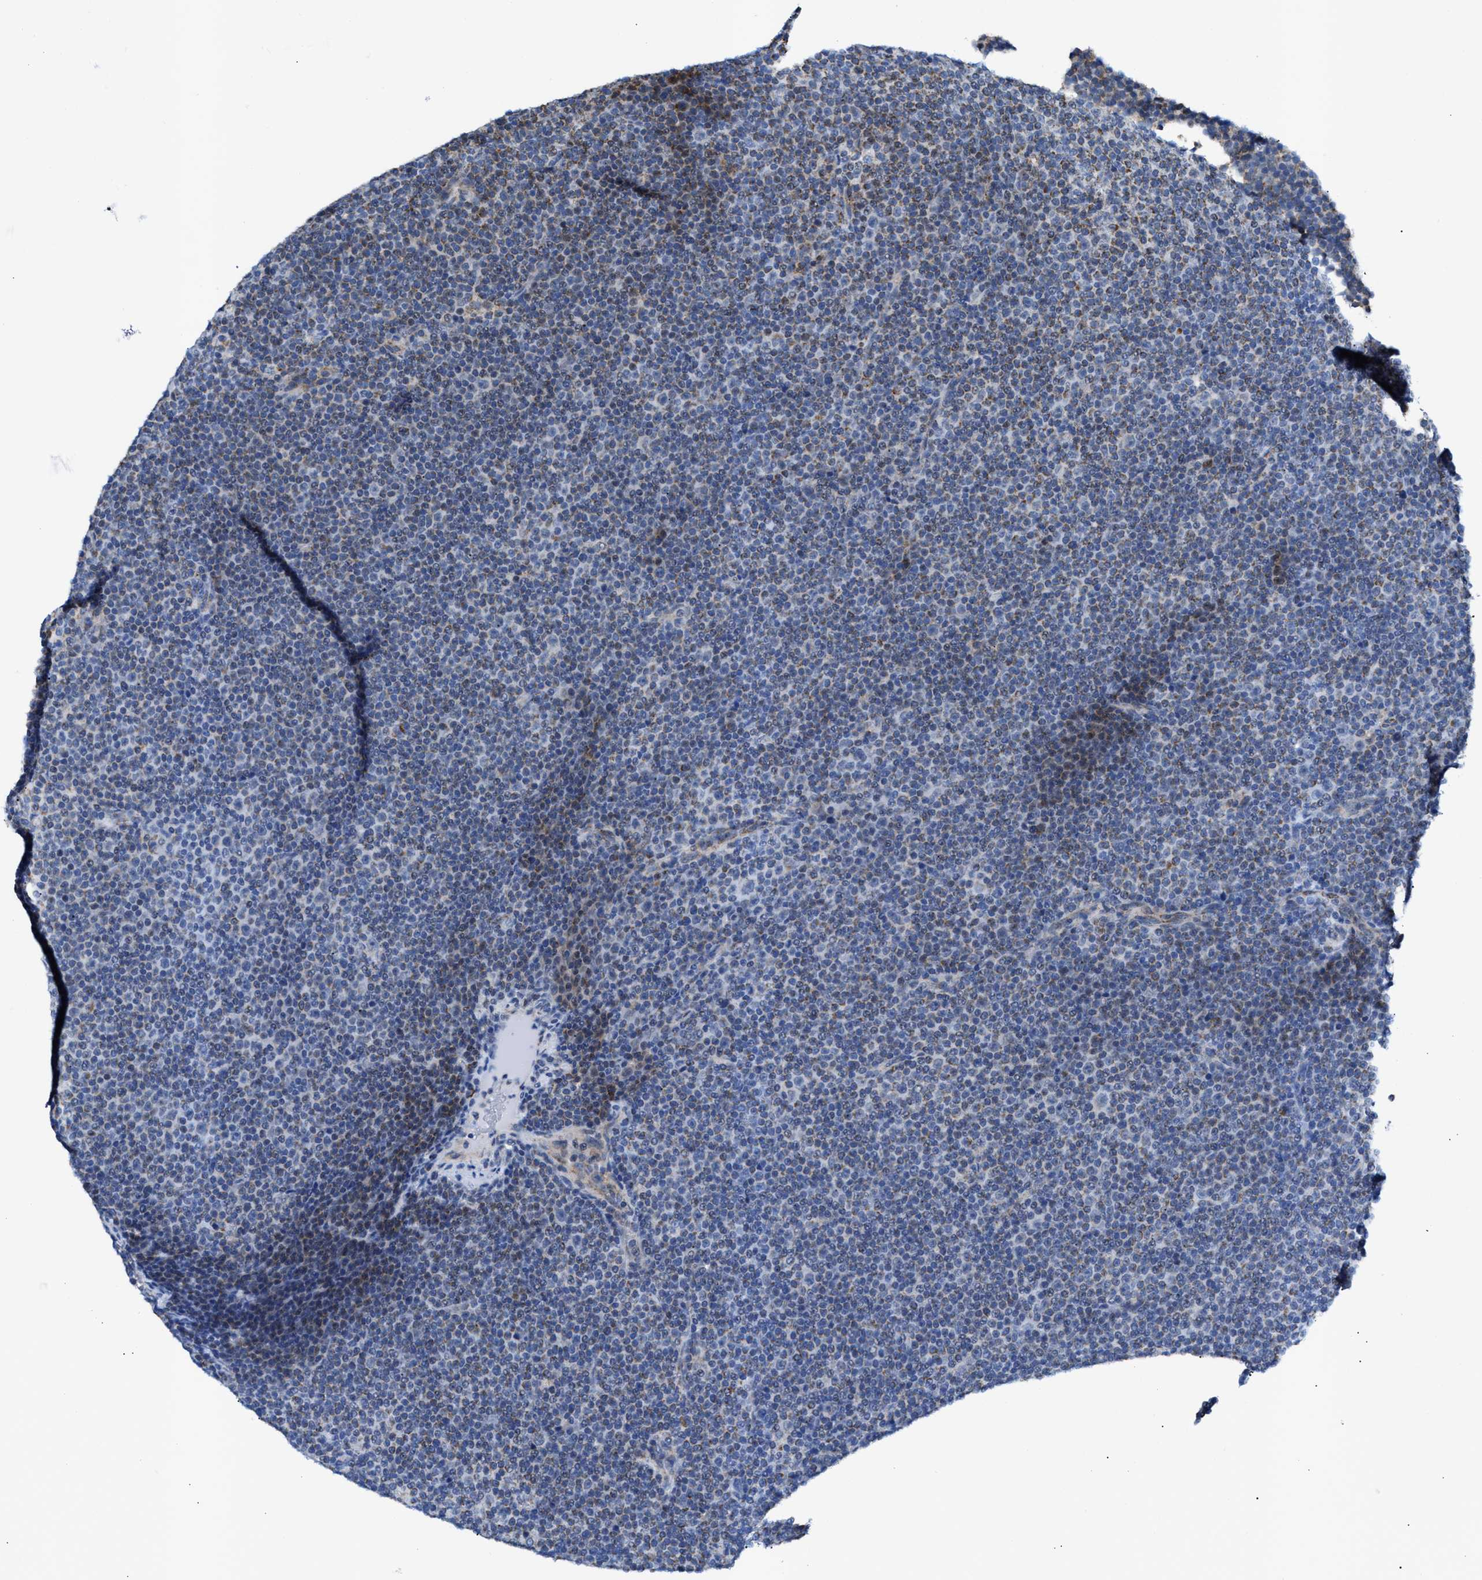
{"staining": {"intensity": "negative", "quantity": "none", "location": "none"}, "tissue": "lymphoma", "cell_type": "Tumor cells", "image_type": "cancer", "snomed": [{"axis": "morphology", "description": "Malignant lymphoma, non-Hodgkin's type, Low grade"}, {"axis": "topography", "description": "Lymph node"}], "caption": "The histopathology image displays no staining of tumor cells in malignant lymphoma, non-Hodgkin's type (low-grade).", "gene": "JAG1", "patient": {"sex": "female", "age": 67}}